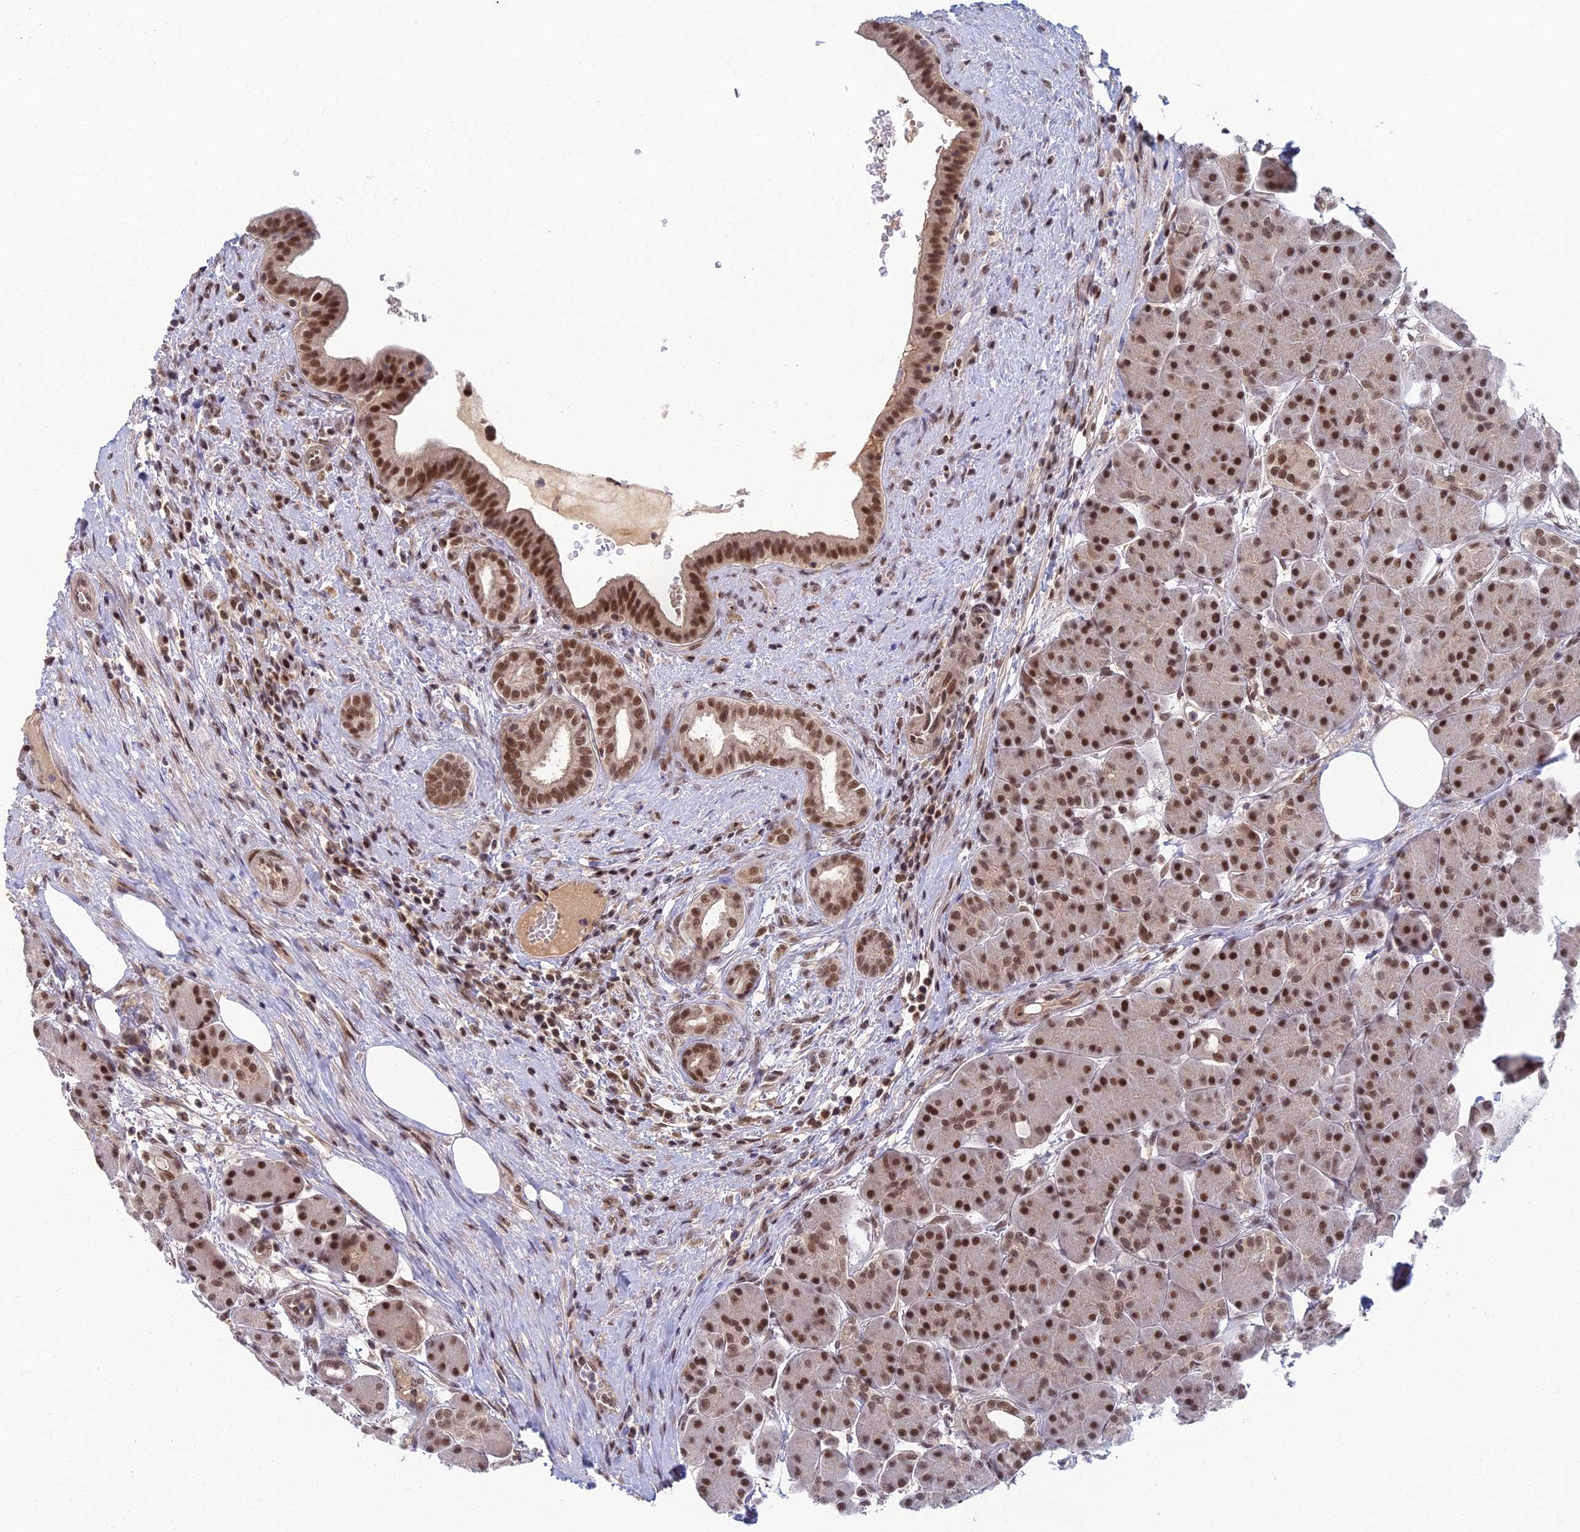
{"staining": {"intensity": "strong", "quantity": ">75%", "location": "cytoplasmic/membranous,nuclear"}, "tissue": "pancreas", "cell_type": "Exocrine glandular cells", "image_type": "normal", "snomed": [{"axis": "morphology", "description": "Normal tissue, NOS"}, {"axis": "topography", "description": "Pancreas"}], "caption": "Immunohistochemistry (IHC) staining of unremarkable pancreas, which displays high levels of strong cytoplasmic/membranous,nuclear expression in approximately >75% of exocrine glandular cells indicating strong cytoplasmic/membranous,nuclear protein staining. The staining was performed using DAB (3,3'-diaminobenzidine) (brown) for protein detection and nuclei were counterstained in hematoxylin (blue).", "gene": "TCEA2", "patient": {"sex": "male", "age": 63}}